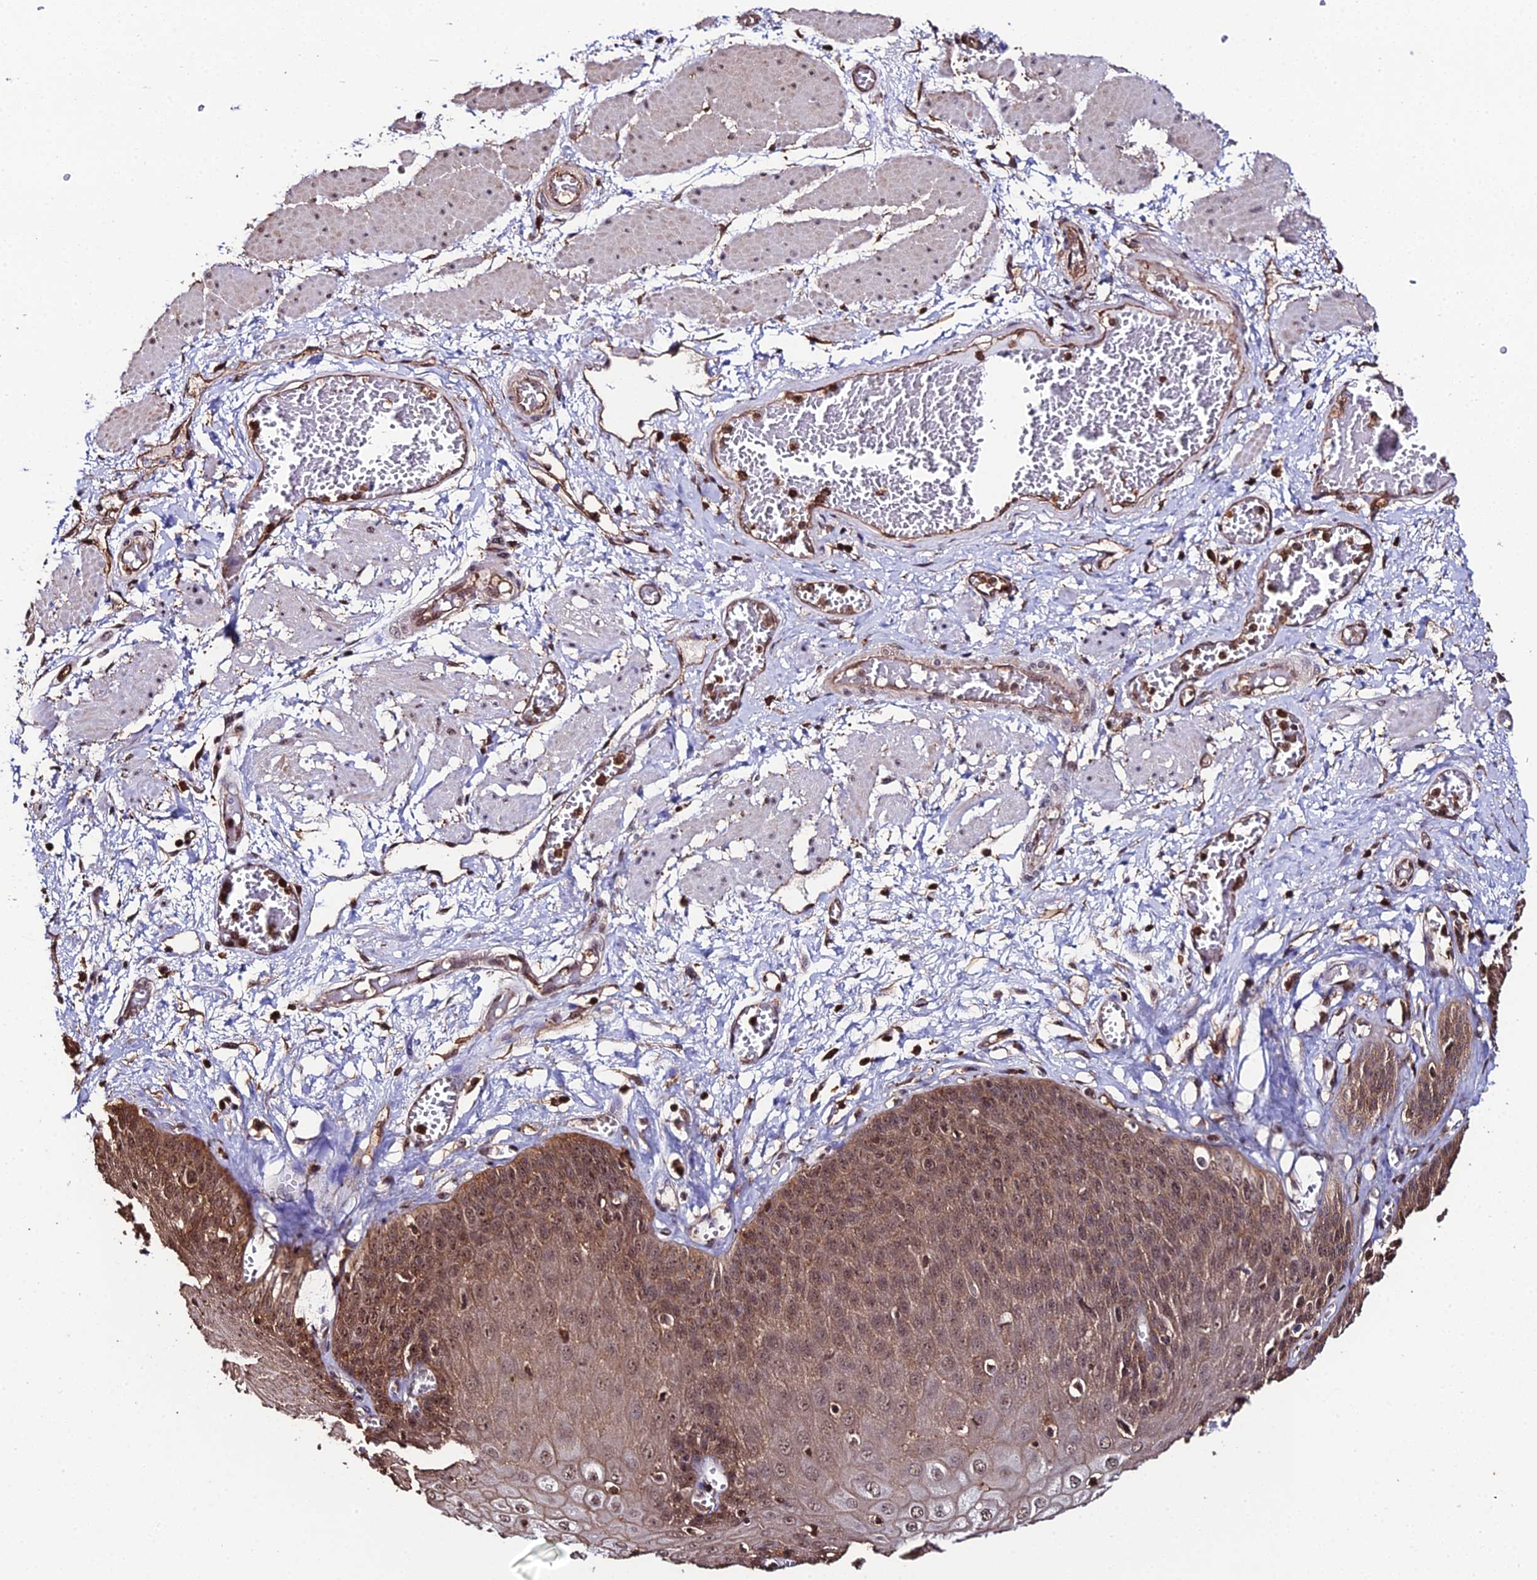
{"staining": {"intensity": "moderate", "quantity": ">75%", "location": "cytoplasmic/membranous,nuclear"}, "tissue": "esophagus", "cell_type": "Squamous epithelial cells", "image_type": "normal", "snomed": [{"axis": "morphology", "description": "Normal tissue, NOS"}, {"axis": "topography", "description": "Esophagus"}], "caption": "Immunohistochemical staining of unremarkable human esophagus displays >75% levels of moderate cytoplasmic/membranous,nuclear protein positivity in approximately >75% of squamous epithelial cells.", "gene": "PPP4C", "patient": {"sex": "male", "age": 60}}